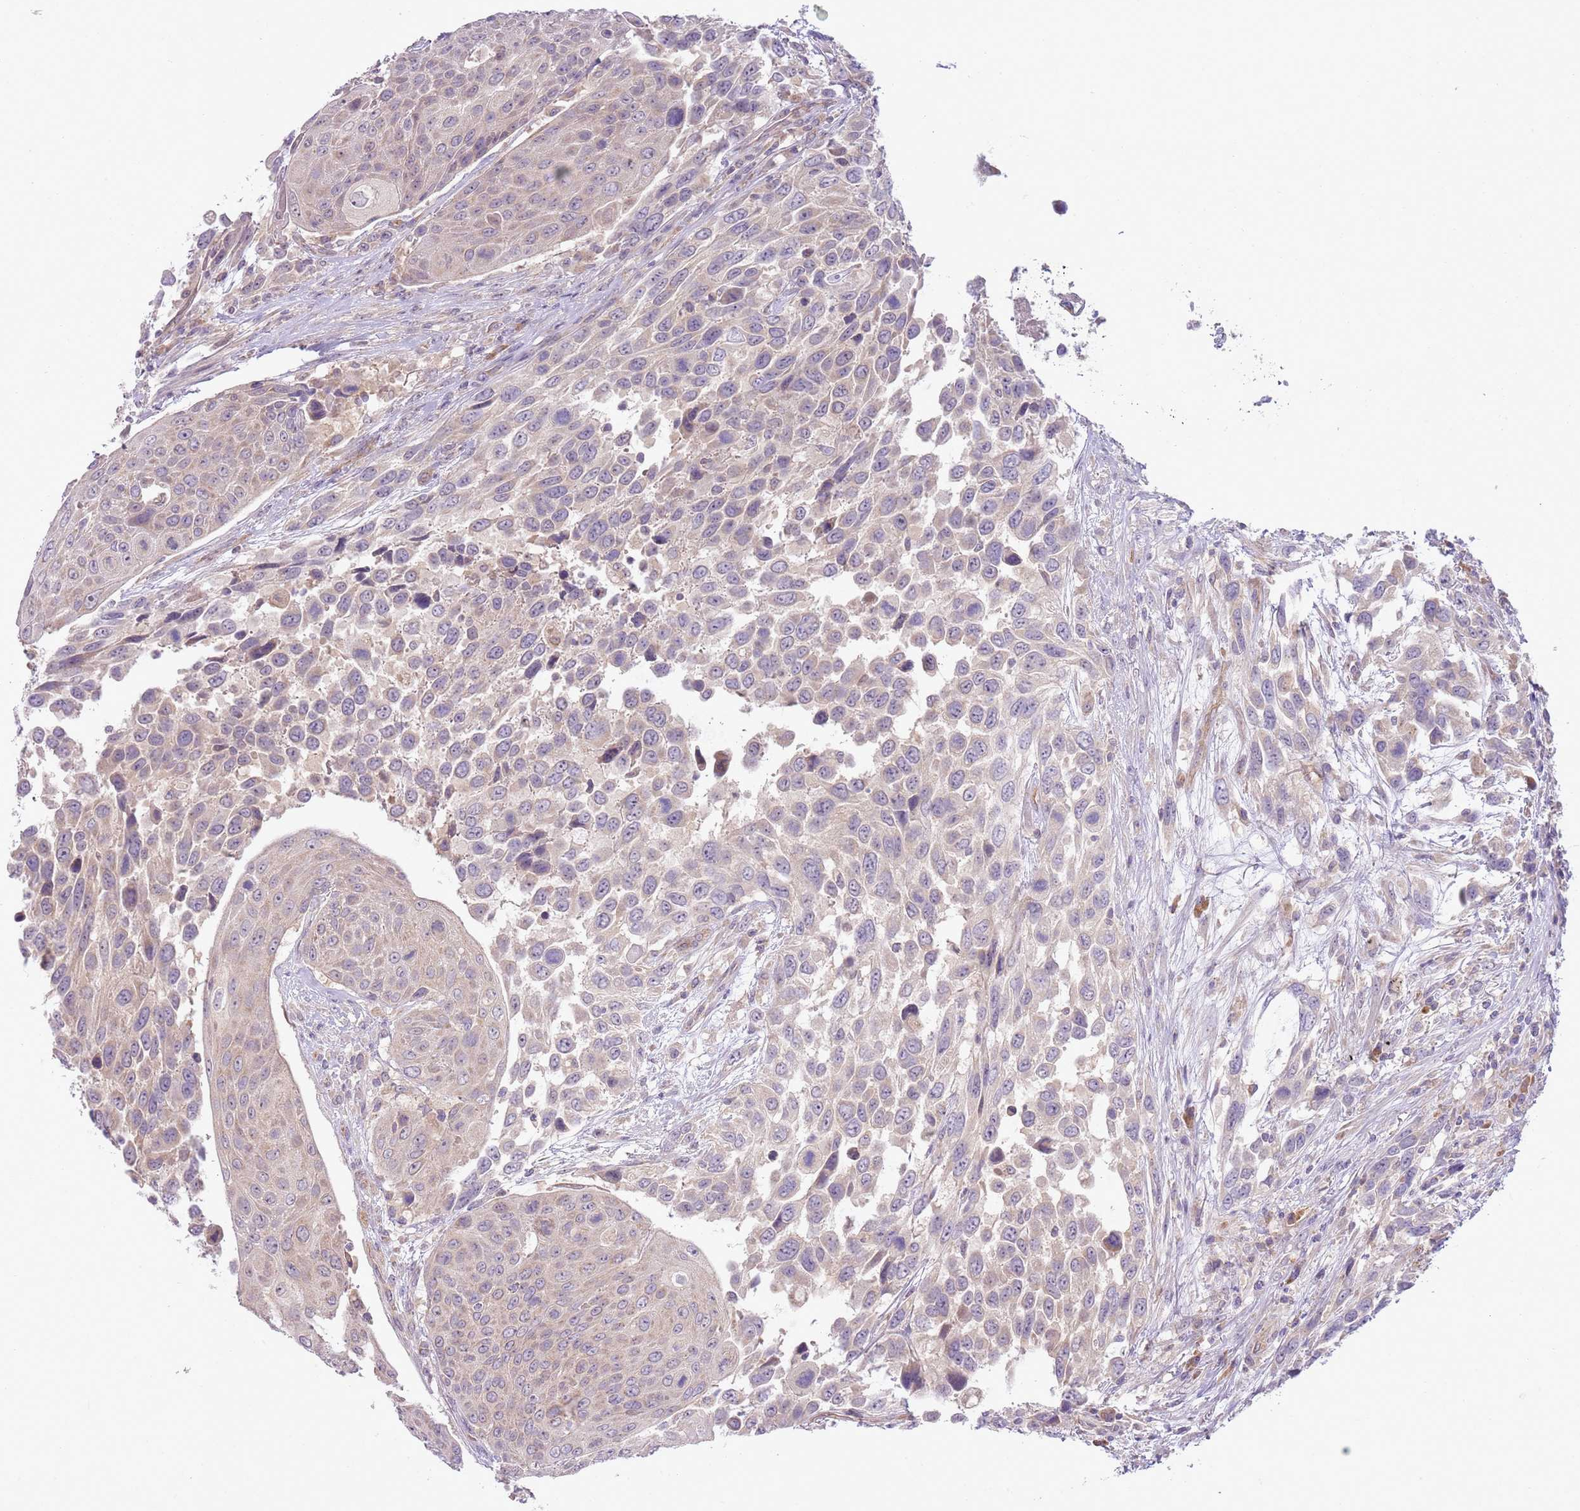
{"staining": {"intensity": "weak", "quantity": "<25%", "location": "cytoplasmic/membranous"}, "tissue": "urothelial cancer", "cell_type": "Tumor cells", "image_type": "cancer", "snomed": [{"axis": "morphology", "description": "Urothelial carcinoma, High grade"}, {"axis": "topography", "description": "Urinary bladder"}], "caption": "There is no significant expression in tumor cells of urothelial cancer.", "gene": "SKOR2", "patient": {"sex": "female", "age": 70}}